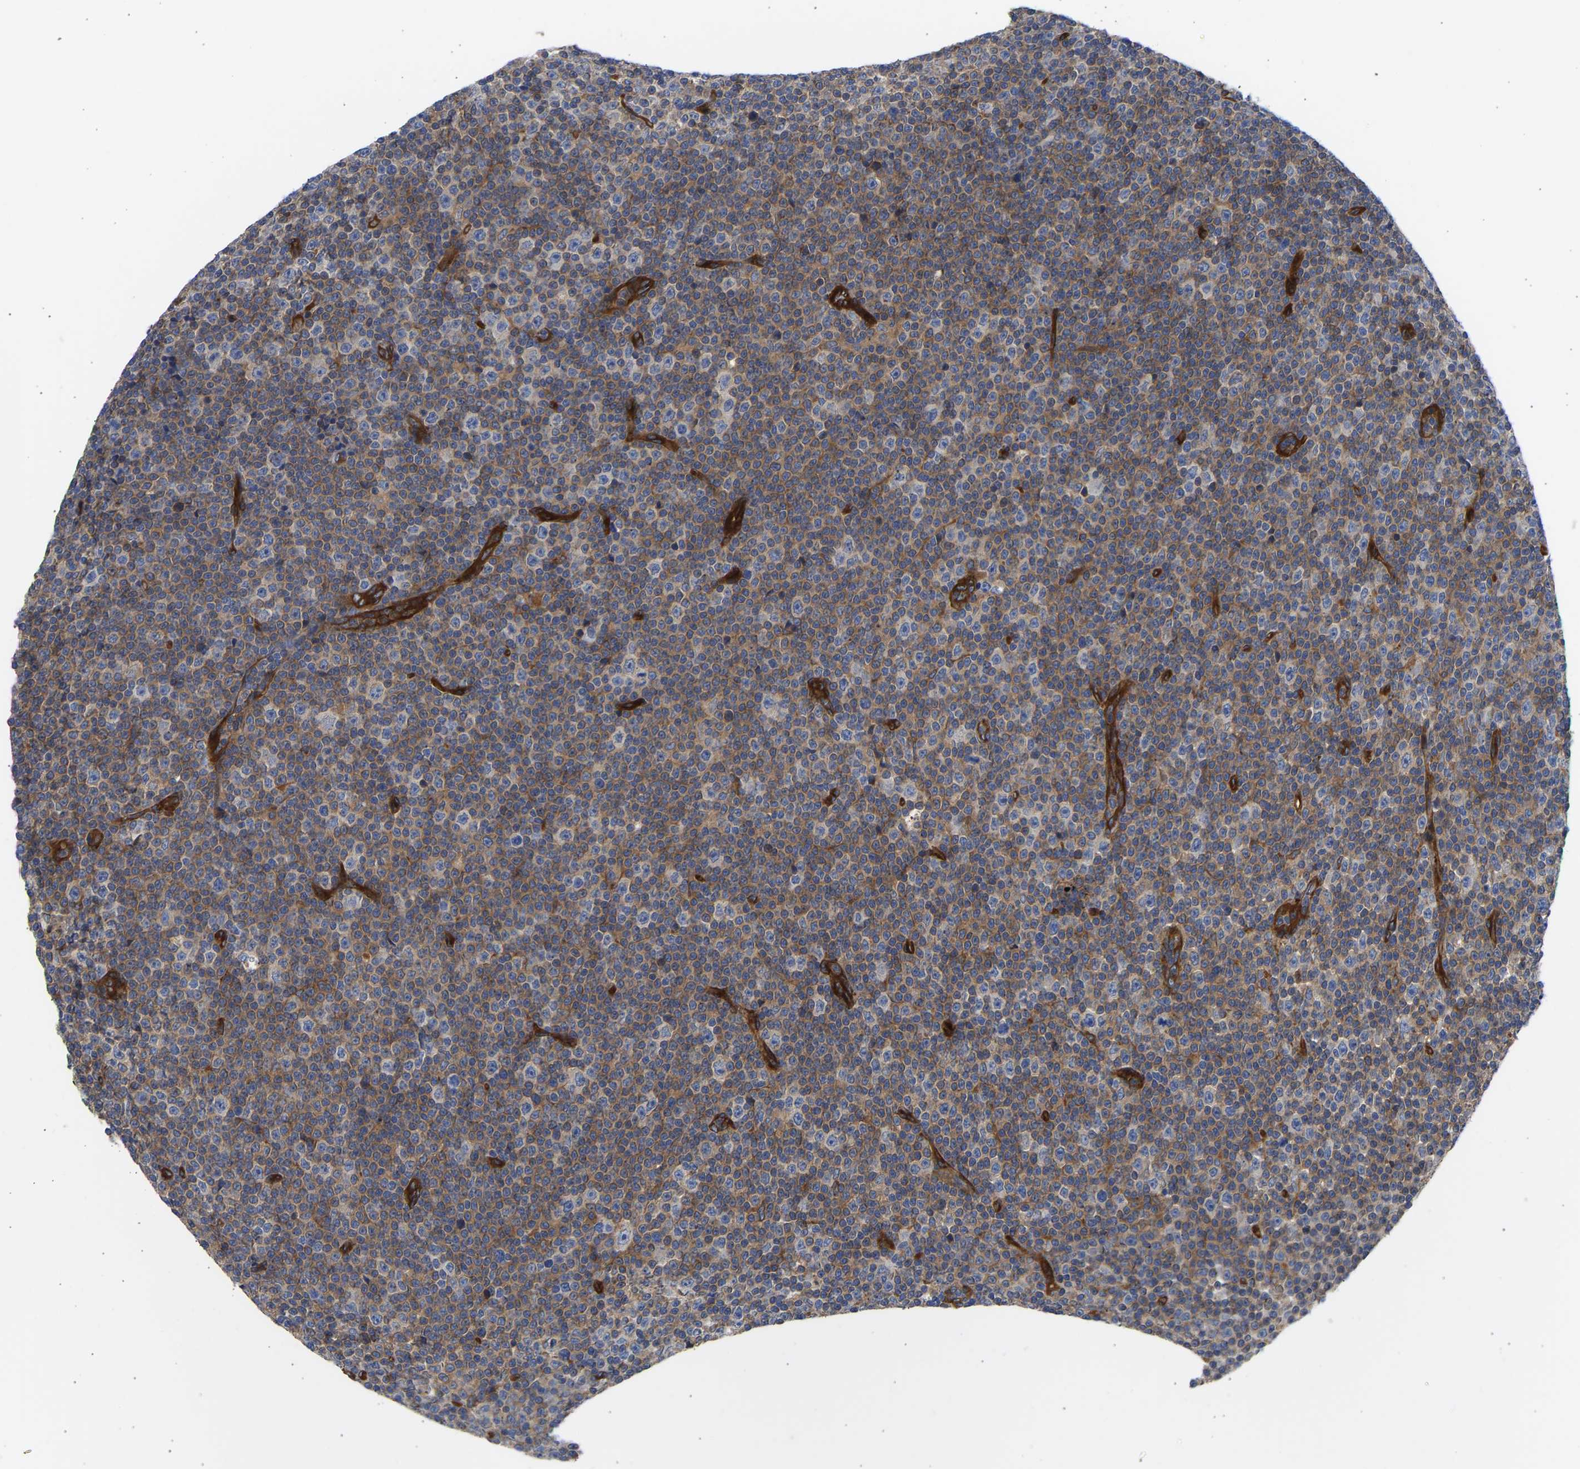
{"staining": {"intensity": "moderate", "quantity": ">75%", "location": "cytoplasmic/membranous"}, "tissue": "lymphoma", "cell_type": "Tumor cells", "image_type": "cancer", "snomed": [{"axis": "morphology", "description": "Malignant lymphoma, non-Hodgkin's type, Low grade"}, {"axis": "topography", "description": "Lymph node"}], "caption": "DAB (3,3'-diaminobenzidine) immunohistochemical staining of low-grade malignant lymphoma, non-Hodgkin's type shows moderate cytoplasmic/membranous protein positivity in about >75% of tumor cells.", "gene": "MYO1C", "patient": {"sex": "female", "age": 67}}